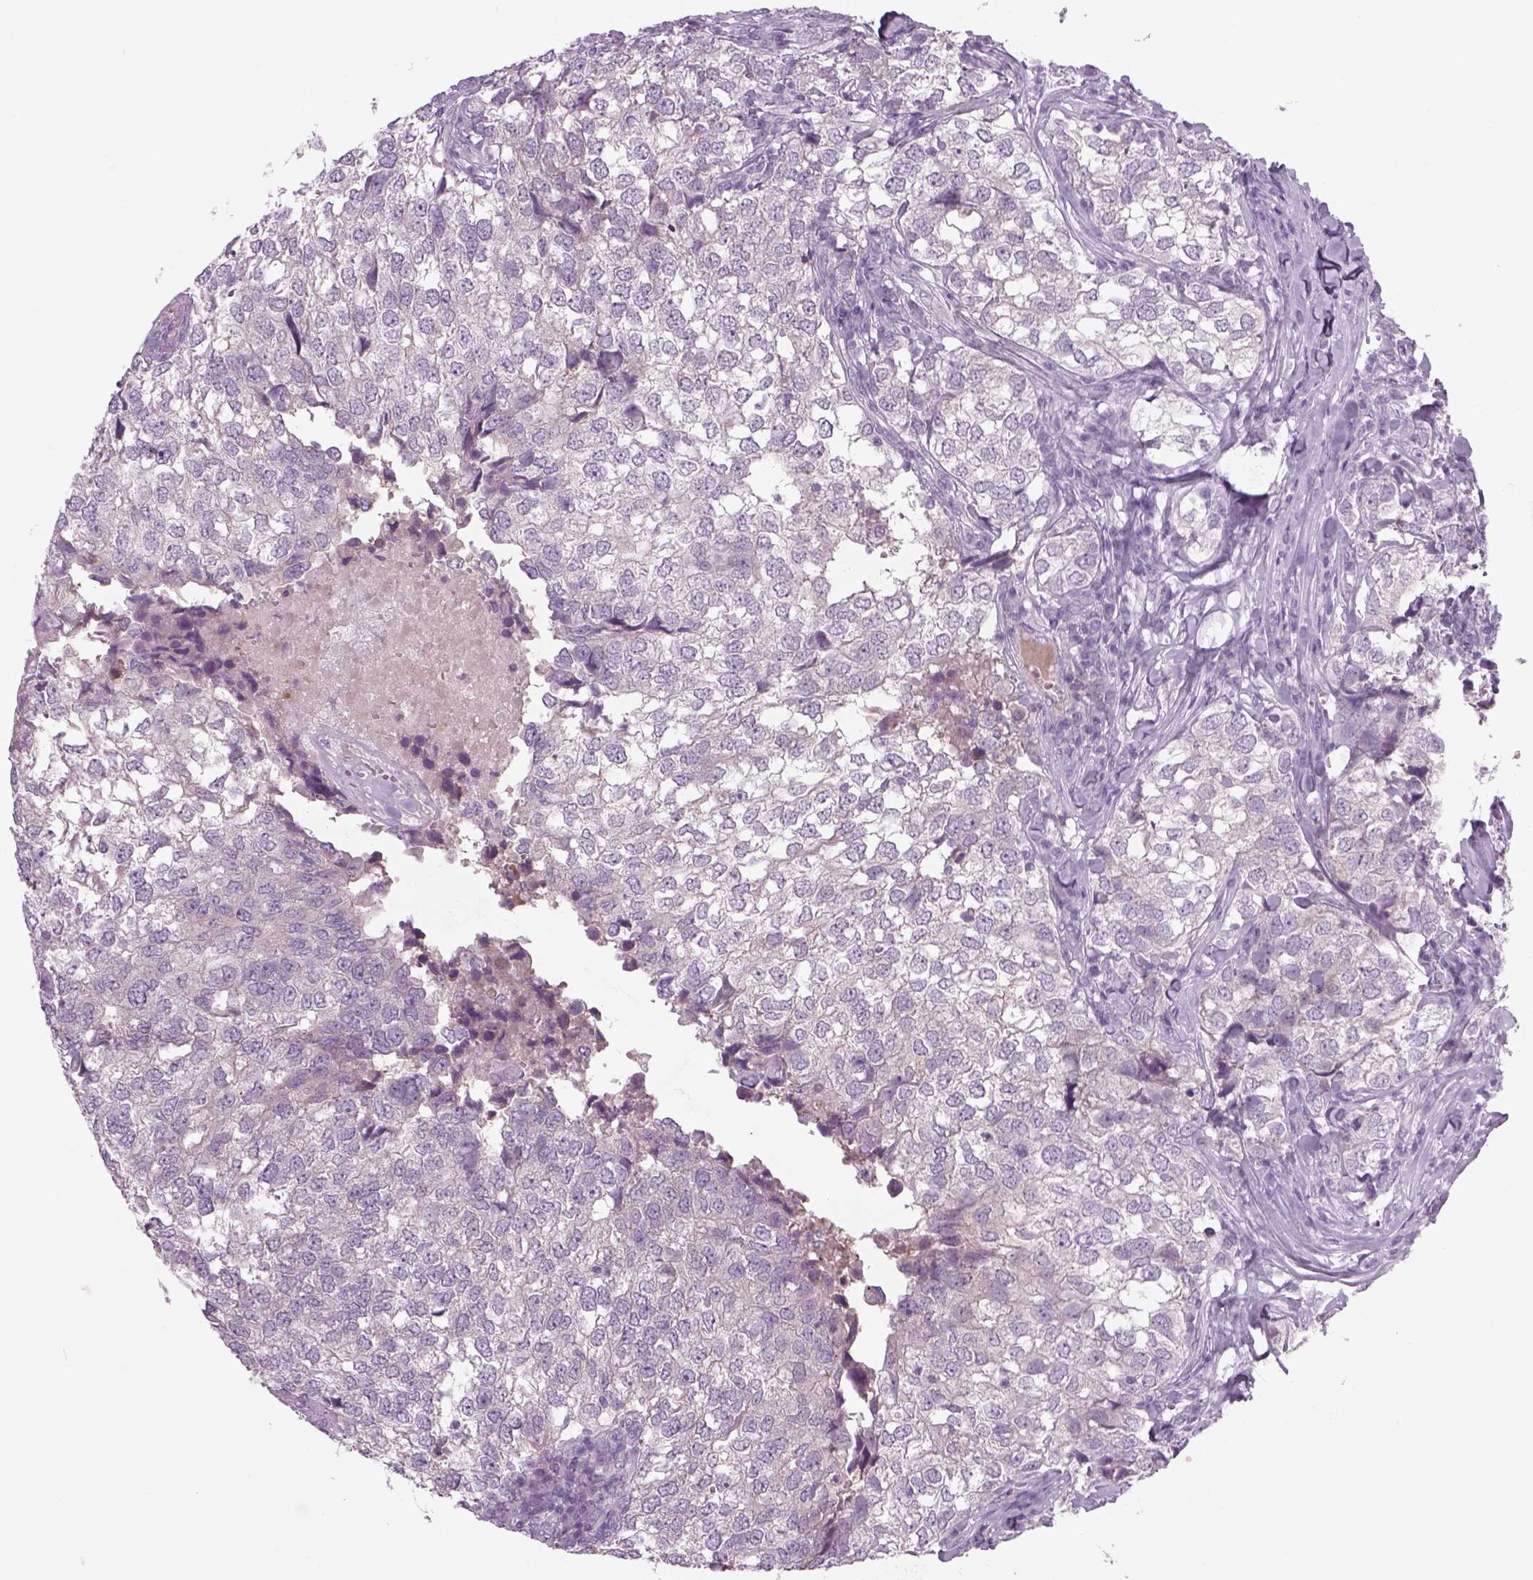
{"staining": {"intensity": "negative", "quantity": "none", "location": "none"}, "tissue": "breast cancer", "cell_type": "Tumor cells", "image_type": "cancer", "snomed": [{"axis": "morphology", "description": "Duct carcinoma"}, {"axis": "topography", "description": "Breast"}], "caption": "An IHC micrograph of breast cancer is shown. There is no staining in tumor cells of breast cancer.", "gene": "MDH1B", "patient": {"sex": "female", "age": 30}}